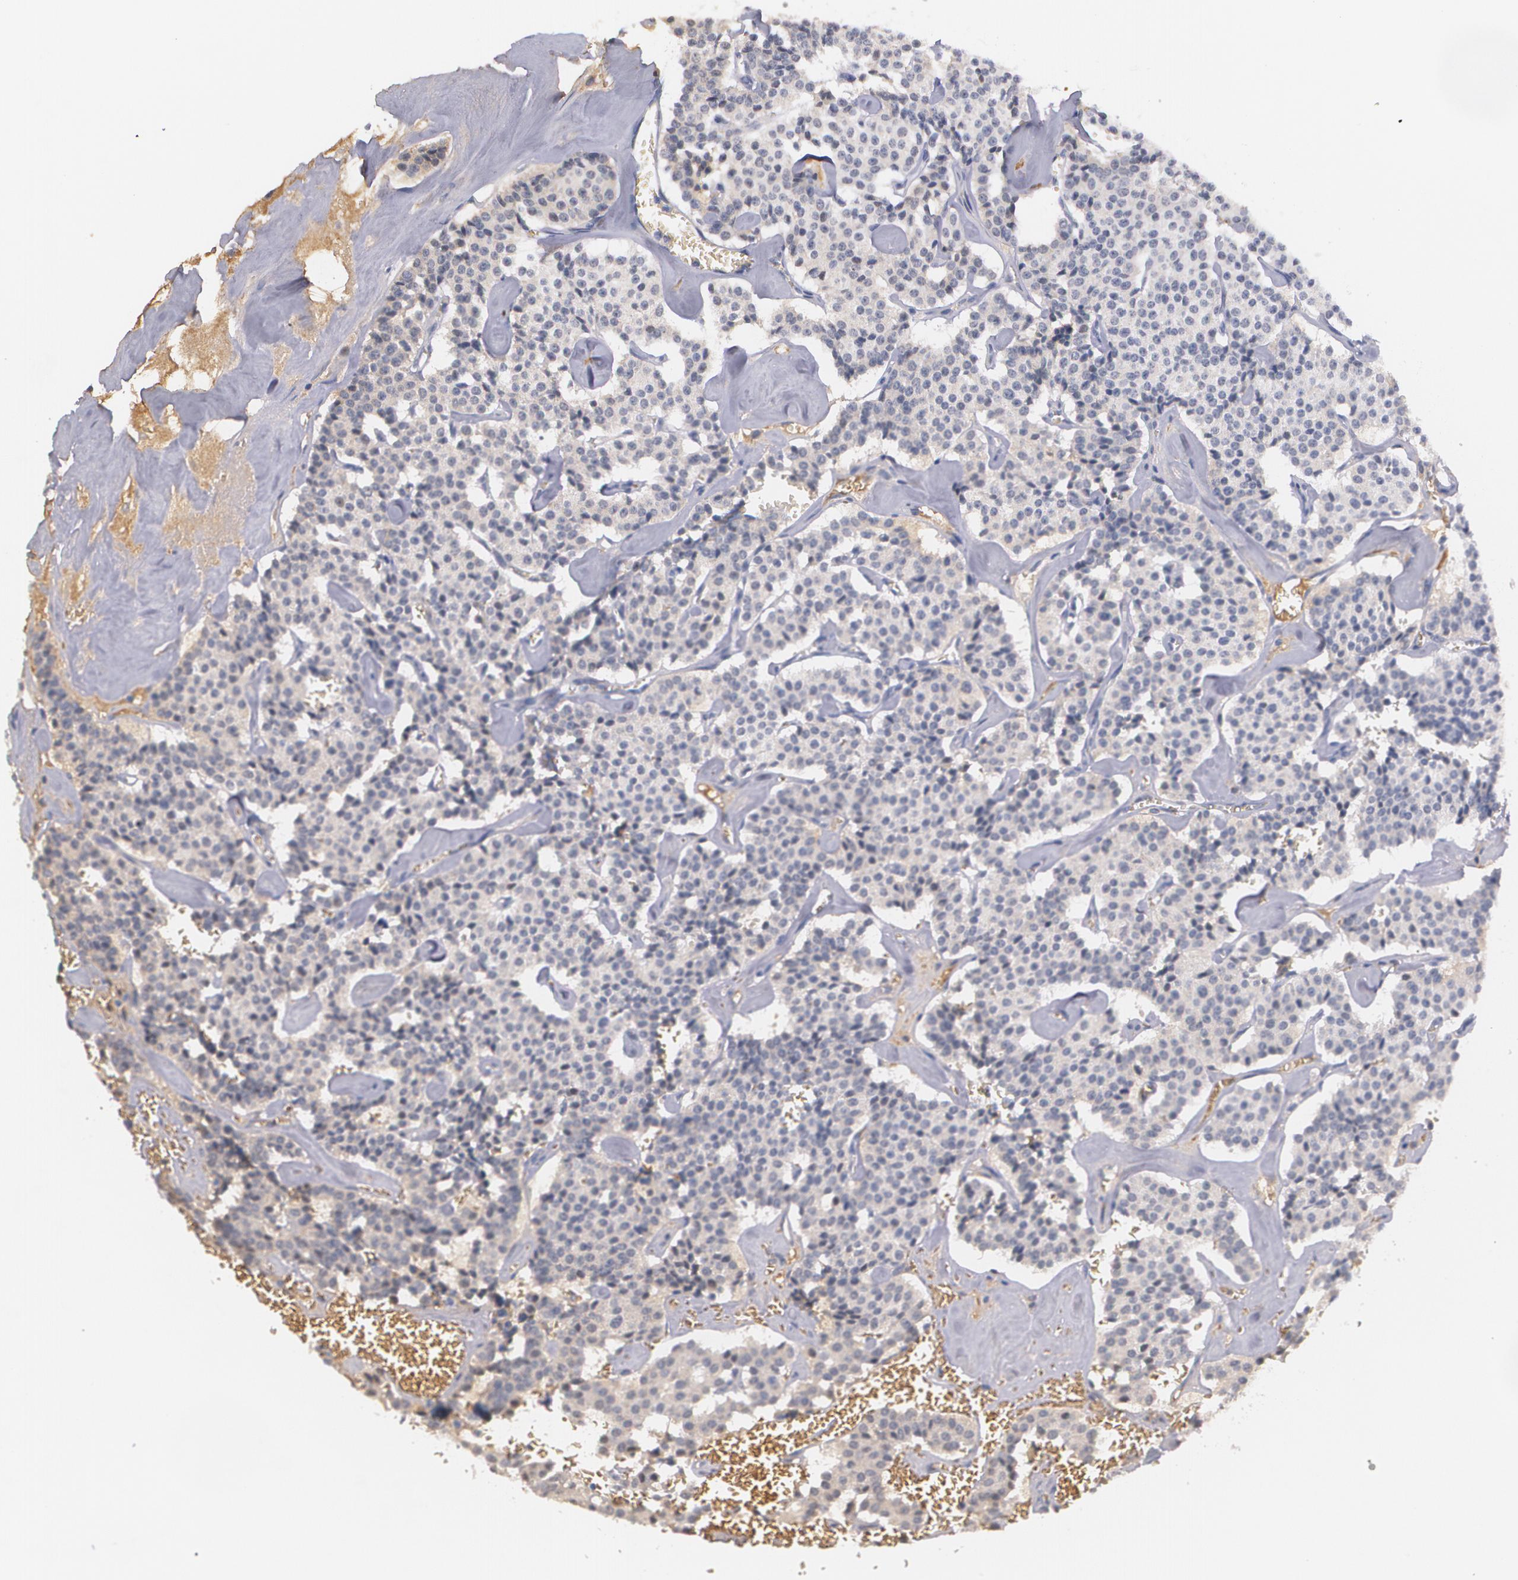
{"staining": {"intensity": "weak", "quantity": "25%-75%", "location": "cytoplasmic/membranous"}, "tissue": "carcinoid", "cell_type": "Tumor cells", "image_type": "cancer", "snomed": [{"axis": "morphology", "description": "Carcinoid, malignant, NOS"}, {"axis": "topography", "description": "Bronchus"}], "caption": "Carcinoid stained for a protein (brown) demonstrates weak cytoplasmic/membranous positive staining in about 25%-75% of tumor cells.", "gene": "AMBP", "patient": {"sex": "male", "age": 55}}